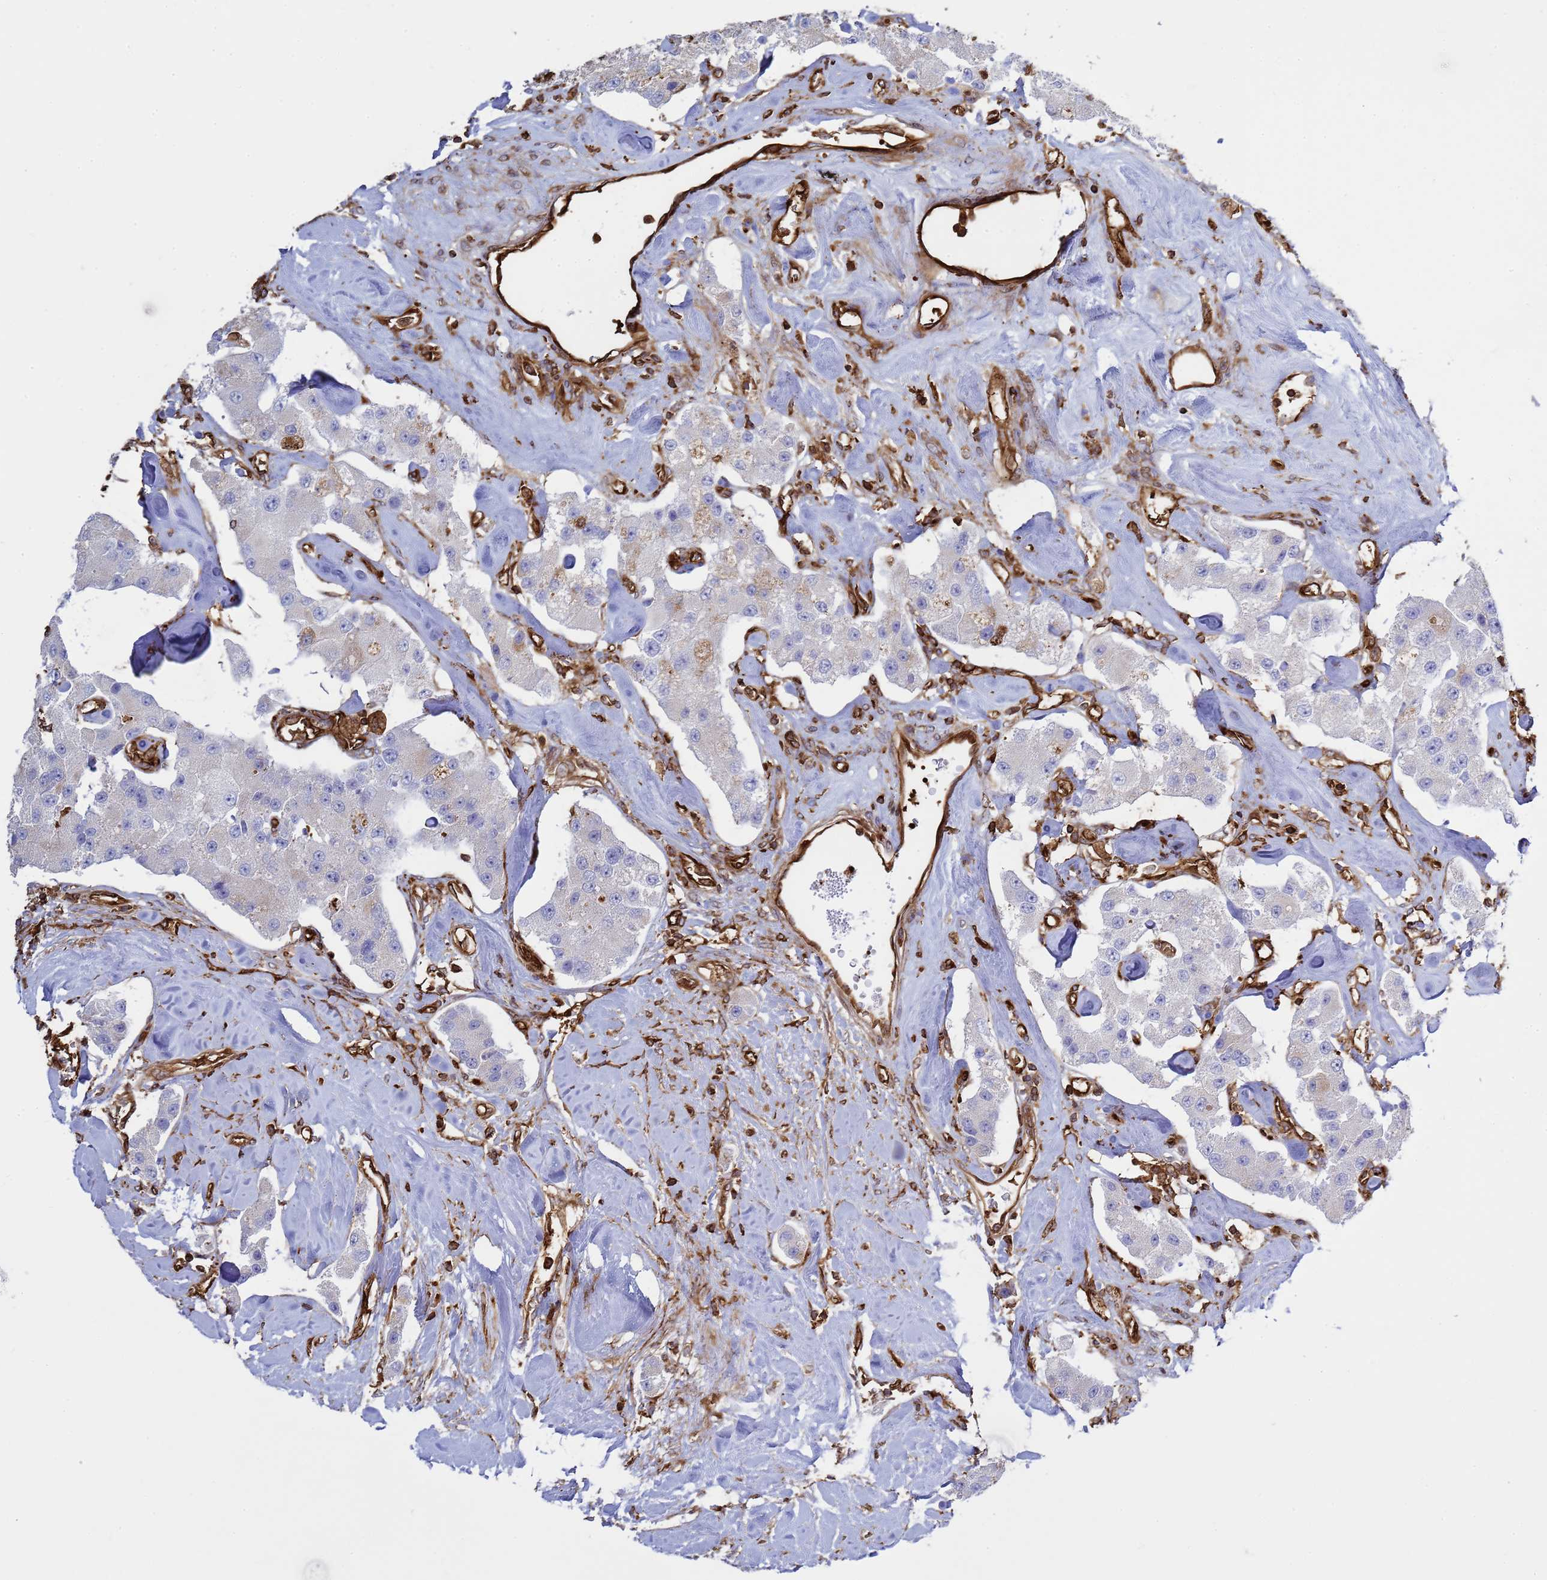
{"staining": {"intensity": "negative", "quantity": "none", "location": "none"}, "tissue": "carcinoid", "cell_type": "Tumor cells", "image_type": "cancer", "snomed": [{"axis": "morphology", "description": "Carcinoid, malignant, NOS"}, {"axis": "topography", "description": "Pancreas"}], "caption": "Photomicrograph shows no significant protein positivity in tumor cells of carcinoid.", "gene": "ZBTB8OS", "patient": {"sex": "male", "age": 41}}